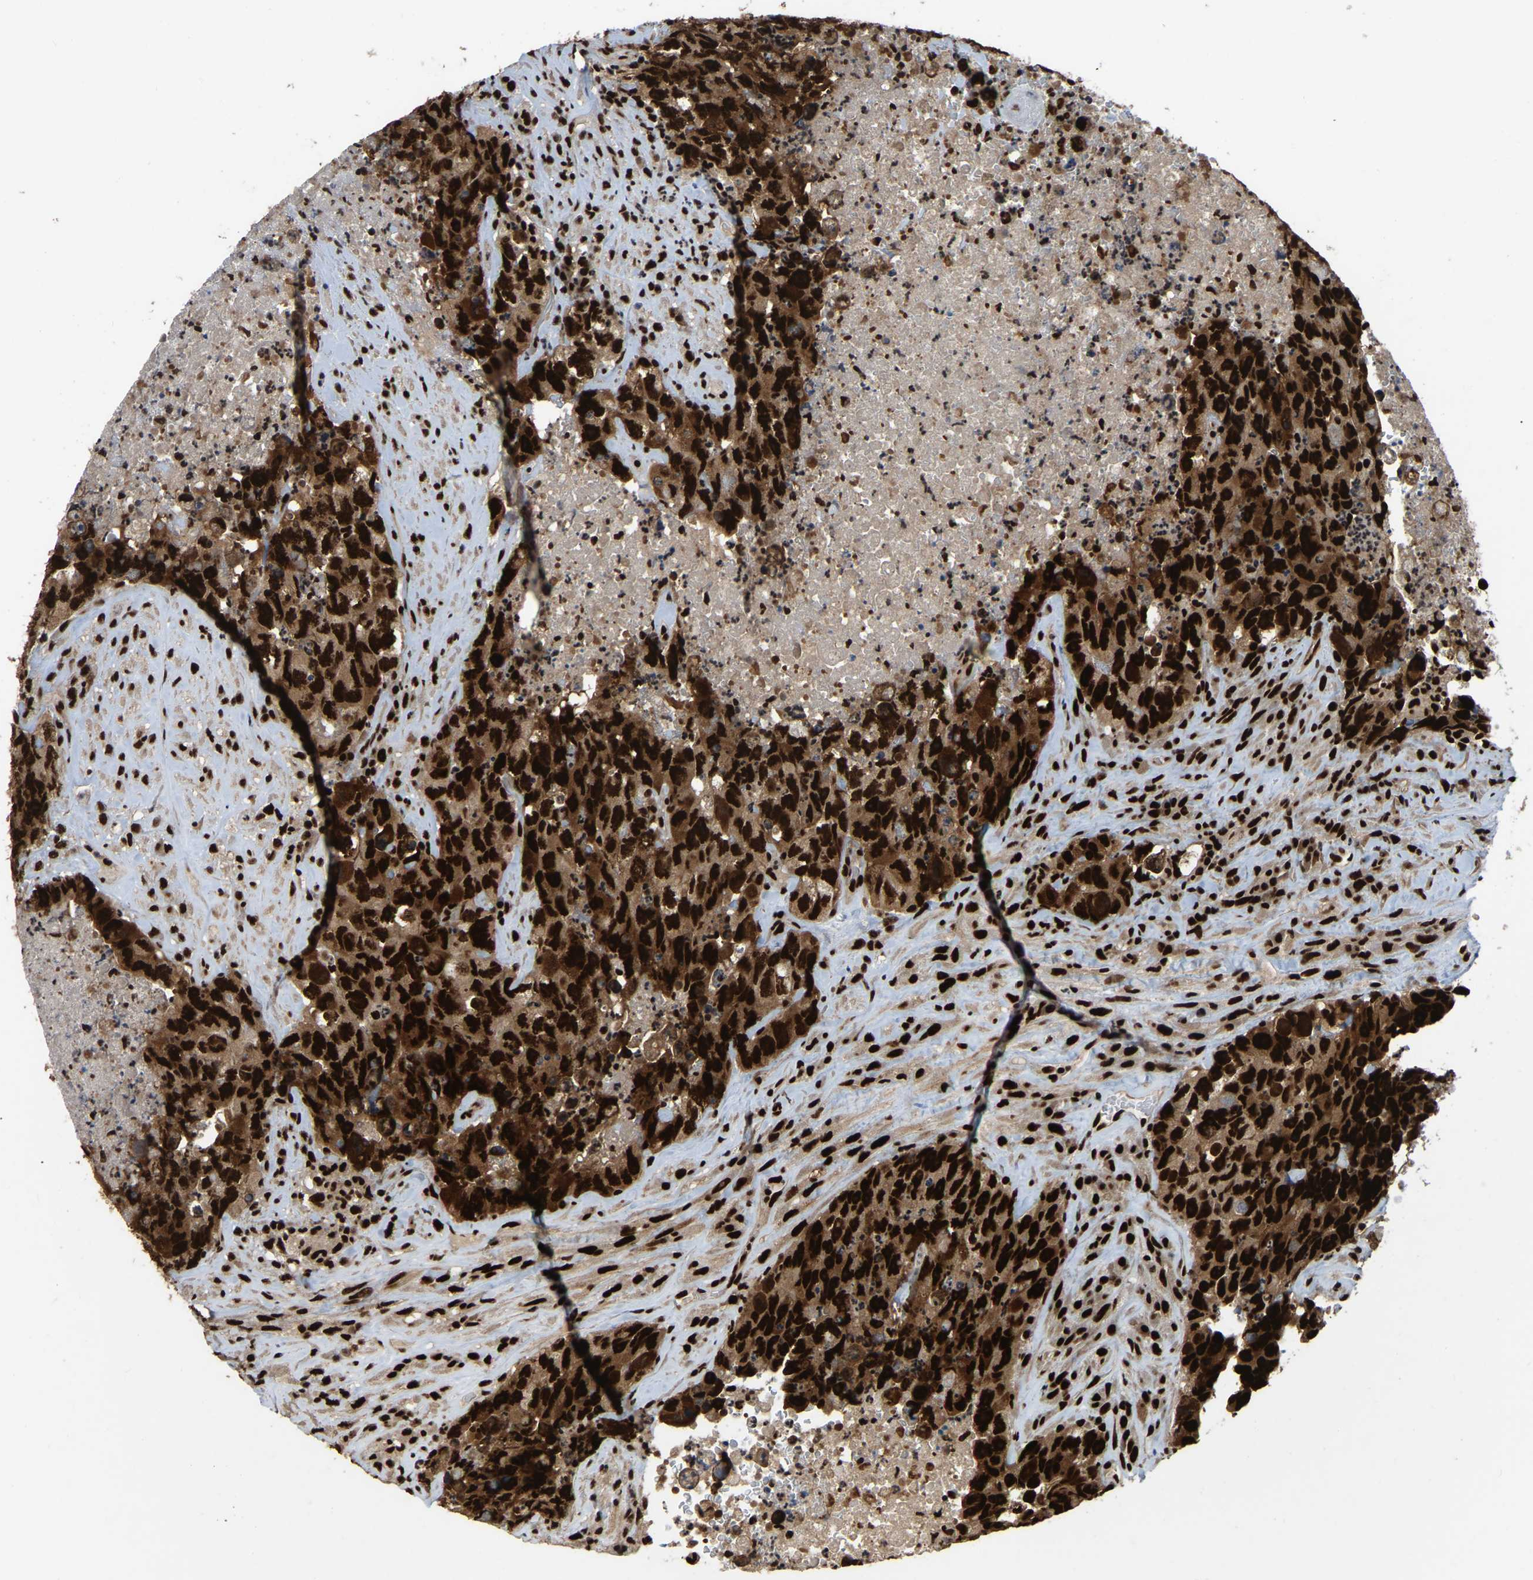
{"staining": {"intensity": "strong", "quantity": ">75%", "location": "nuclear"}, "tissue": "testis cancer", "cell_type": "Tumor cells", "image_type": "cancer", "snomed": [{"axis": "morphology", "description": "Carcinoma, Embryonal, NOS"}, {"axis": "topography", "description": "Testis"}], "caption": "Protein staining of testis embryonal carcinoma tissue reveals strong nuclear staining in about >75% of tumor cells.", "gene": "TBL1XR1", "patient": {"sex": "male", "age": 32}}